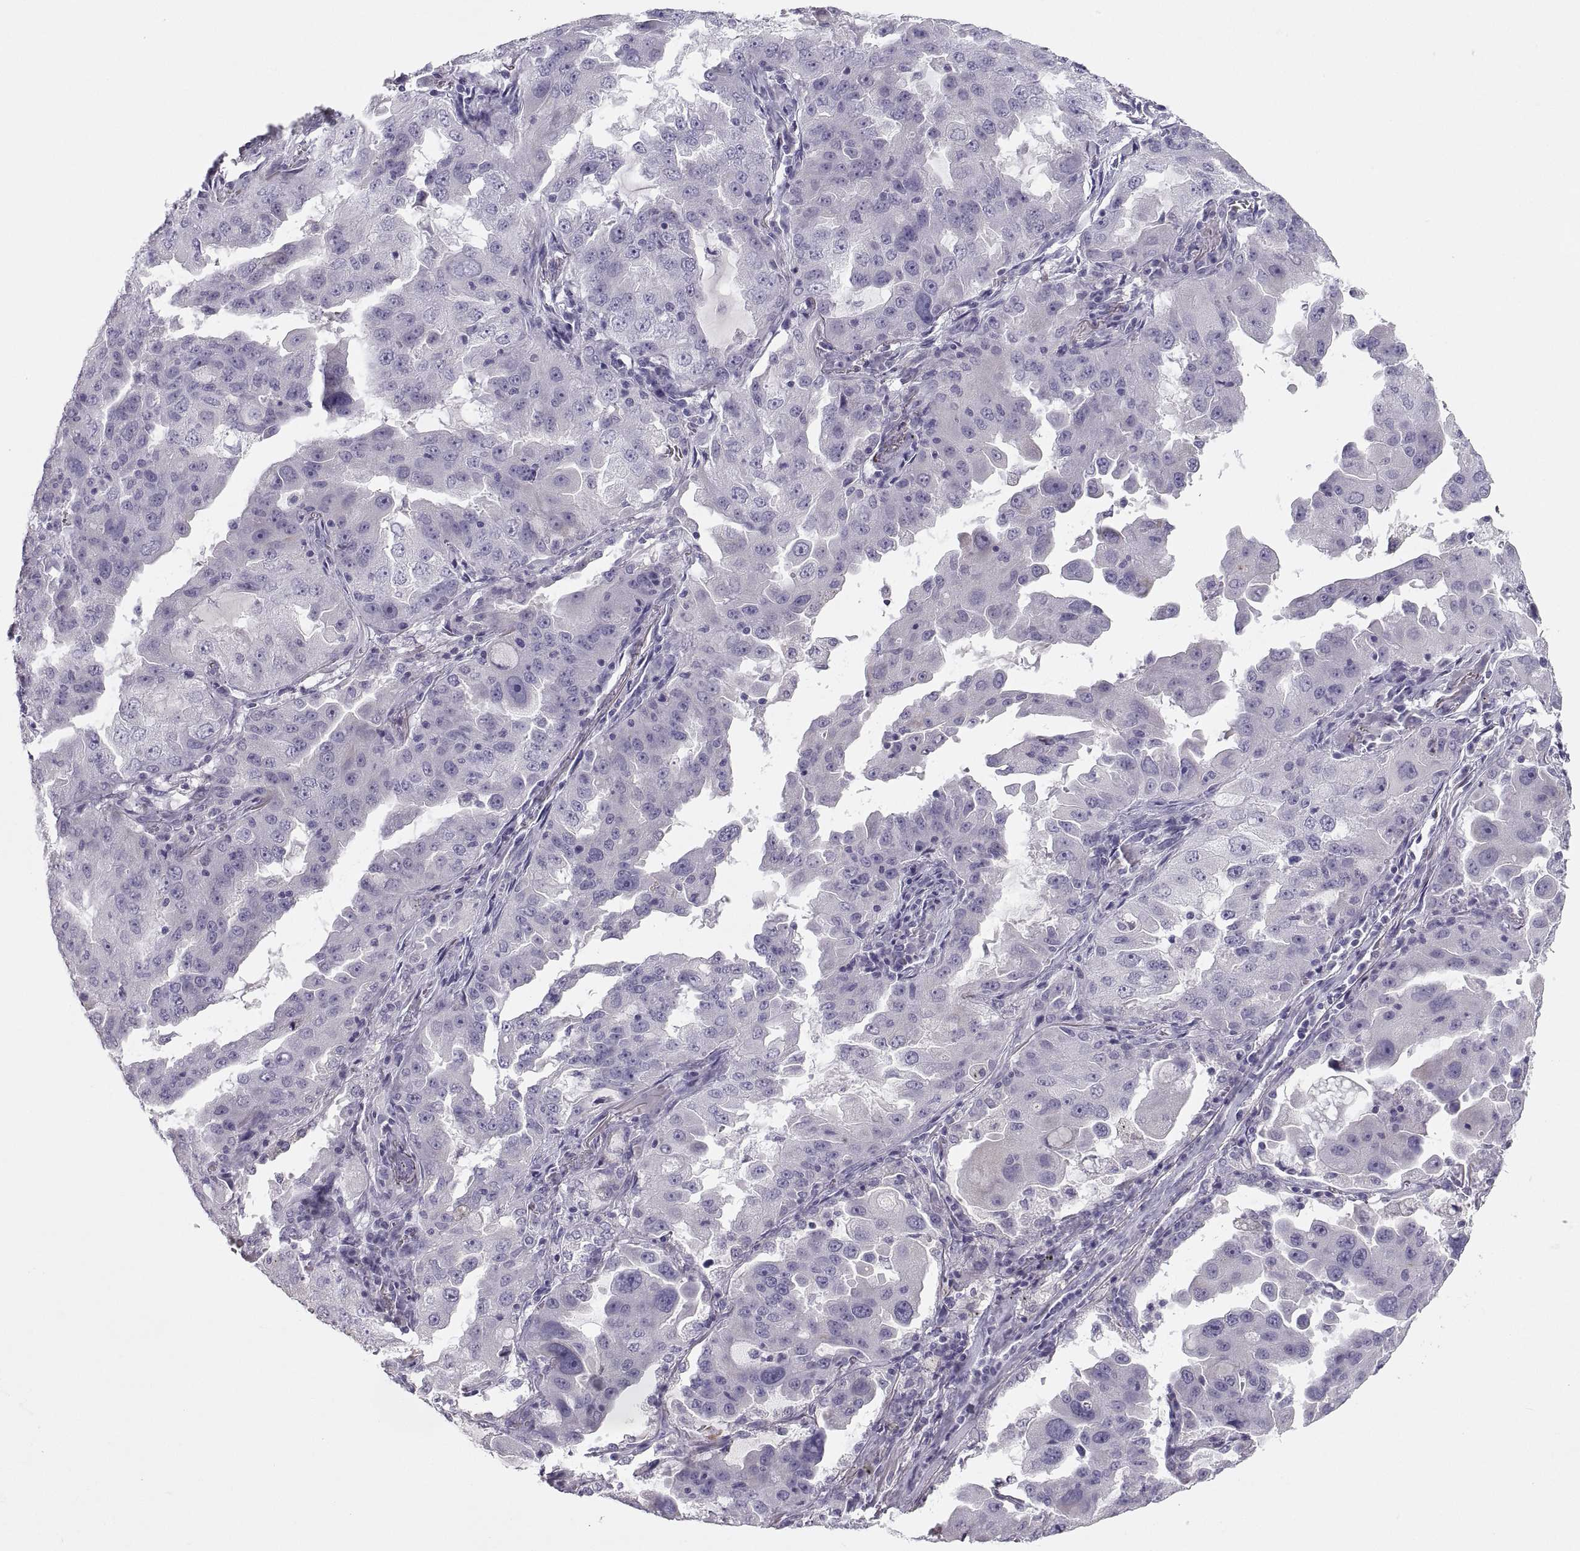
{"staining": {"intensity": "negative", "quantity": "none", "location": "none"}, "tissue": "lung cancer", "cell_type": "Tumor cells", "image_type": "cancer", "snomed": [{"axis": "morphology", "description": "Adenocarcinoma, NOS"}, {"axis": "topography", "description": "Lung"}], "caption": "High magnification brightfield microscopy of lung cancer stained with DAB (3,3'-diaminobenzidine) (brown) and counterstained with hematoxylin (blue): tumor cells show no significant staining.", "gene": "MAGEB2", "patient": {"sex": "female", "age": 61}}